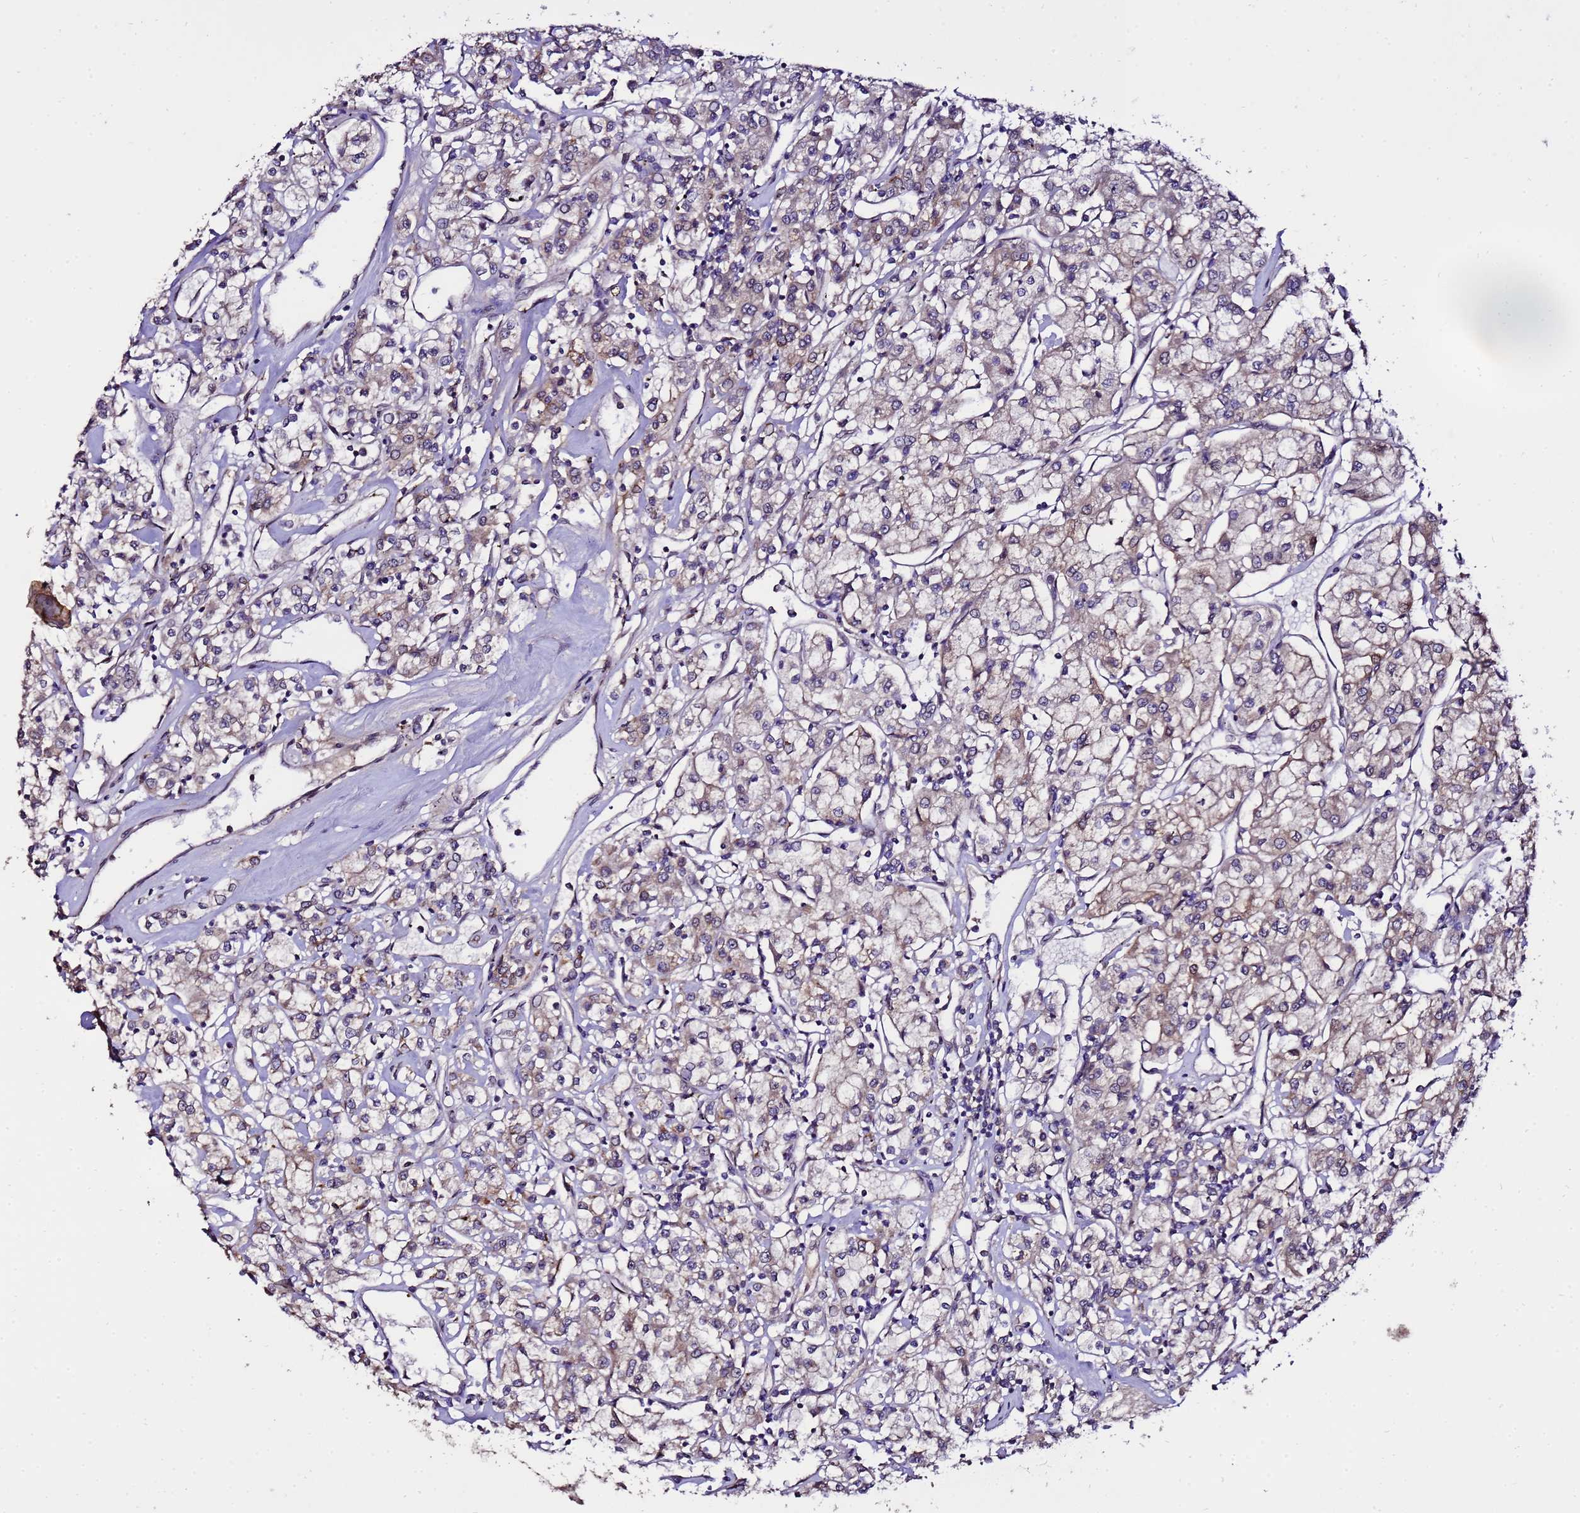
{"staining": {"intensity": "weak", "quantity": "25%-75%", "location": "cytoplasmic/membranous"}, "tissue": "renal cancer", "cell_type": "Tumor cells", "image_type": "cancer", "snomed": [{"axis": "morphology", "description": "Adenocarcinoma, NOS"}, {"axis": "topography", "description": "Kidney"}], "caption": "This image reveals renal cancer (adenocarcinoma) stained with immunohistochemistry to label a protein in brown. The cytoplasmic/membranous of tumor cells show weak positivity for the protein. Nuclei are counter-stained blue.", "gene": "ZNF329", "patient": {"sex": "female", "age": 59}}